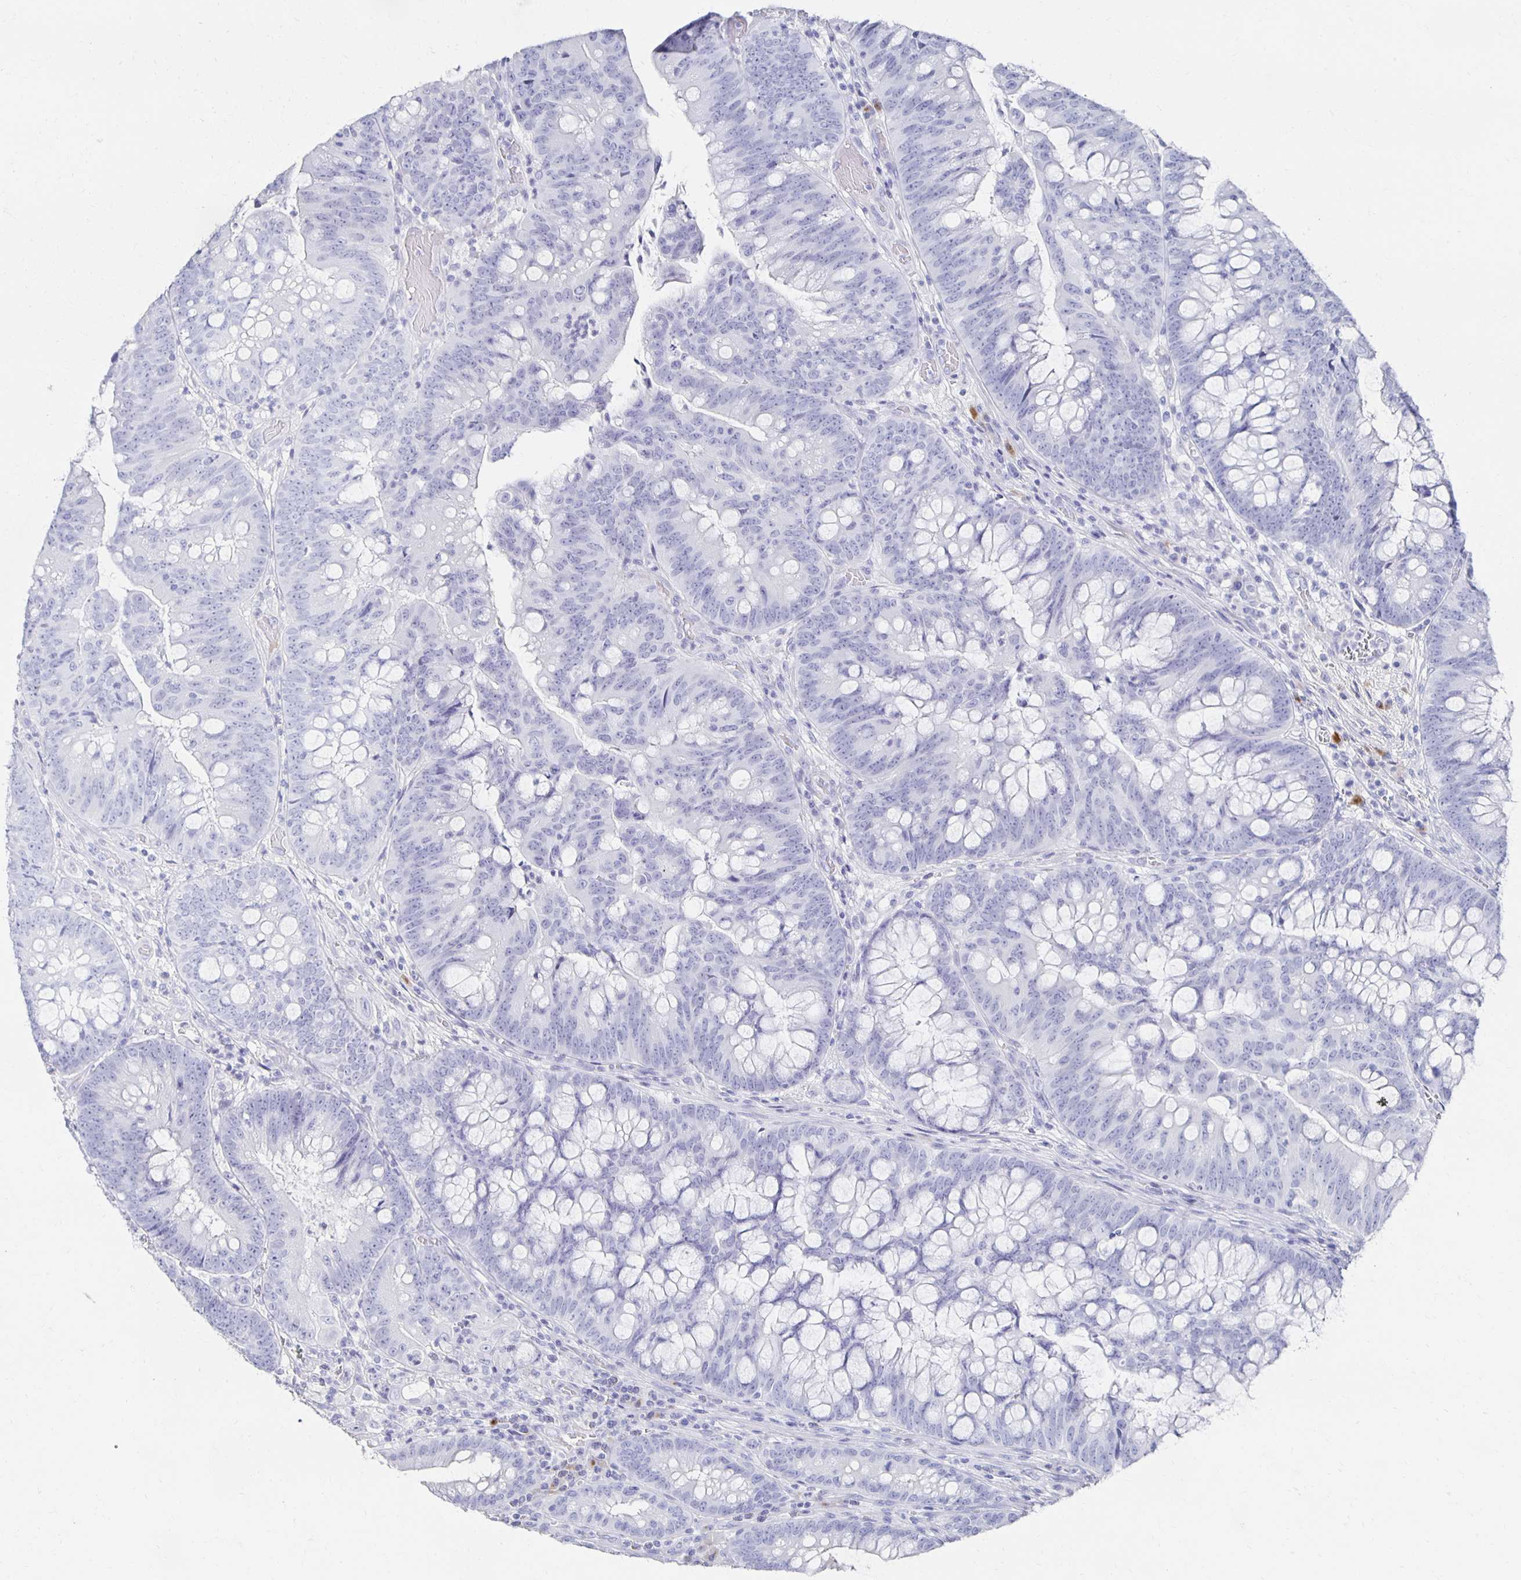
{"staining": {"intensity": "negative", "quantity": "none", "location": "none"}, "tissue": "colorectal cancer", "cell_type": "Tumor cells", "image_type": "cancer", "snomed": [{"axis": "morphology", "description": "Adenocarcinoma, NOS"}, {"axis": "topography", "description": "Colon"}], "caption": "This is an IHC micrograph of colorectal adenocarcinoma. There is no staining in tumor cells.", "gene": "PRDM7", "patient": {"sex": "male", "age": 62}}